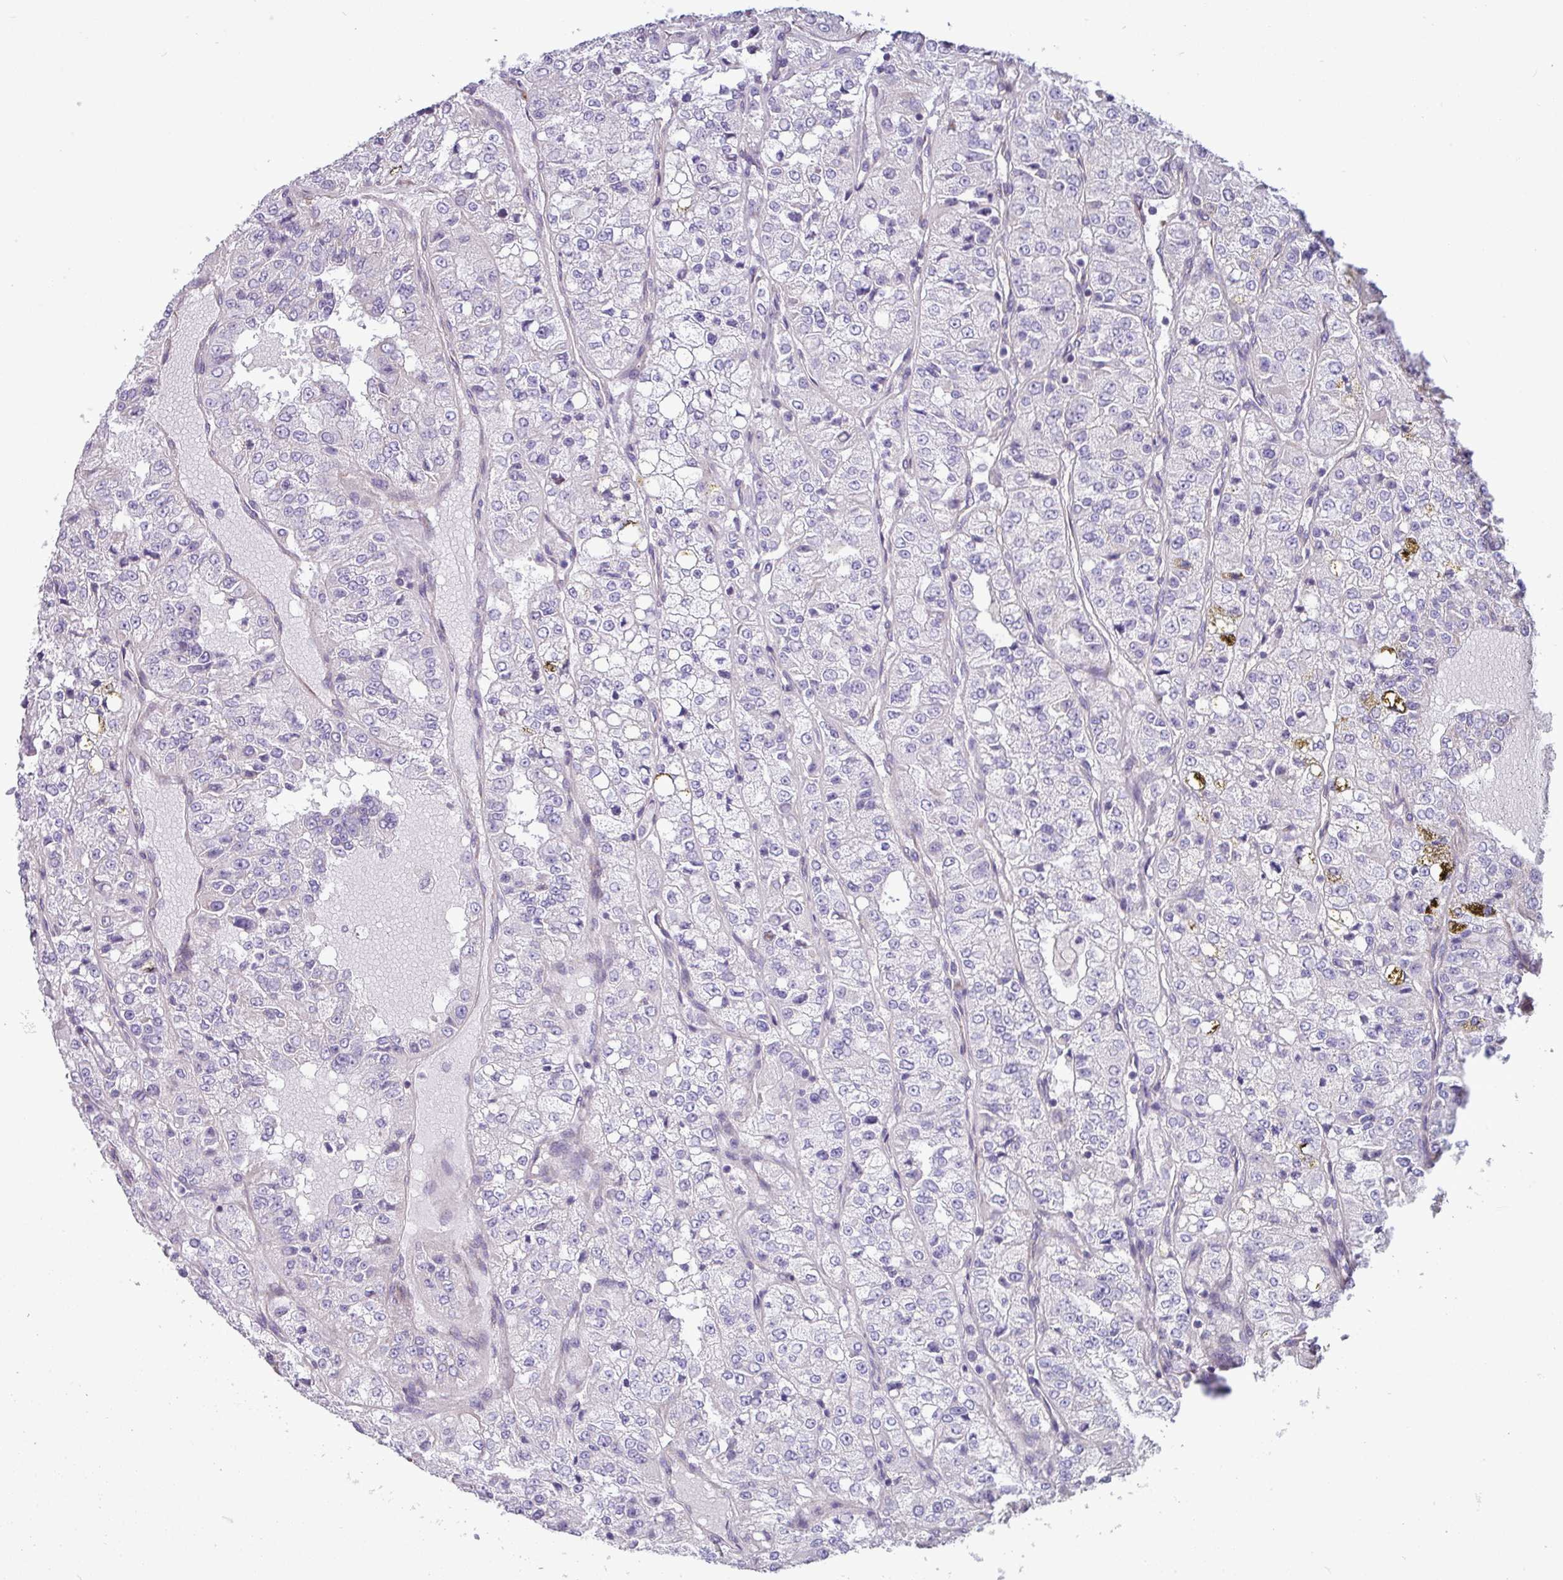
{"staining": {"intensity": "negative", "quantity": "none", "location": "none"}, "tissue": "renal cancer", "cell_type": "Tumor cells", "image_type": "cancer", "snomed": [{"axis": "morphology", "description": "Adenocarcinoma, NOS"}, {"axis": "topography", "description": "Kidney"}], "caption": "Tumor cells are negative for brown protein staining in adenocarcinoma (renal). The staining was performed using DAB to visualize the protein expression in brown, while the nuclei were stained in blue with hematoxylin (Magnification: 20x).", "gene": "IRGC", "patient": {"sex": "female", "age": 63}}